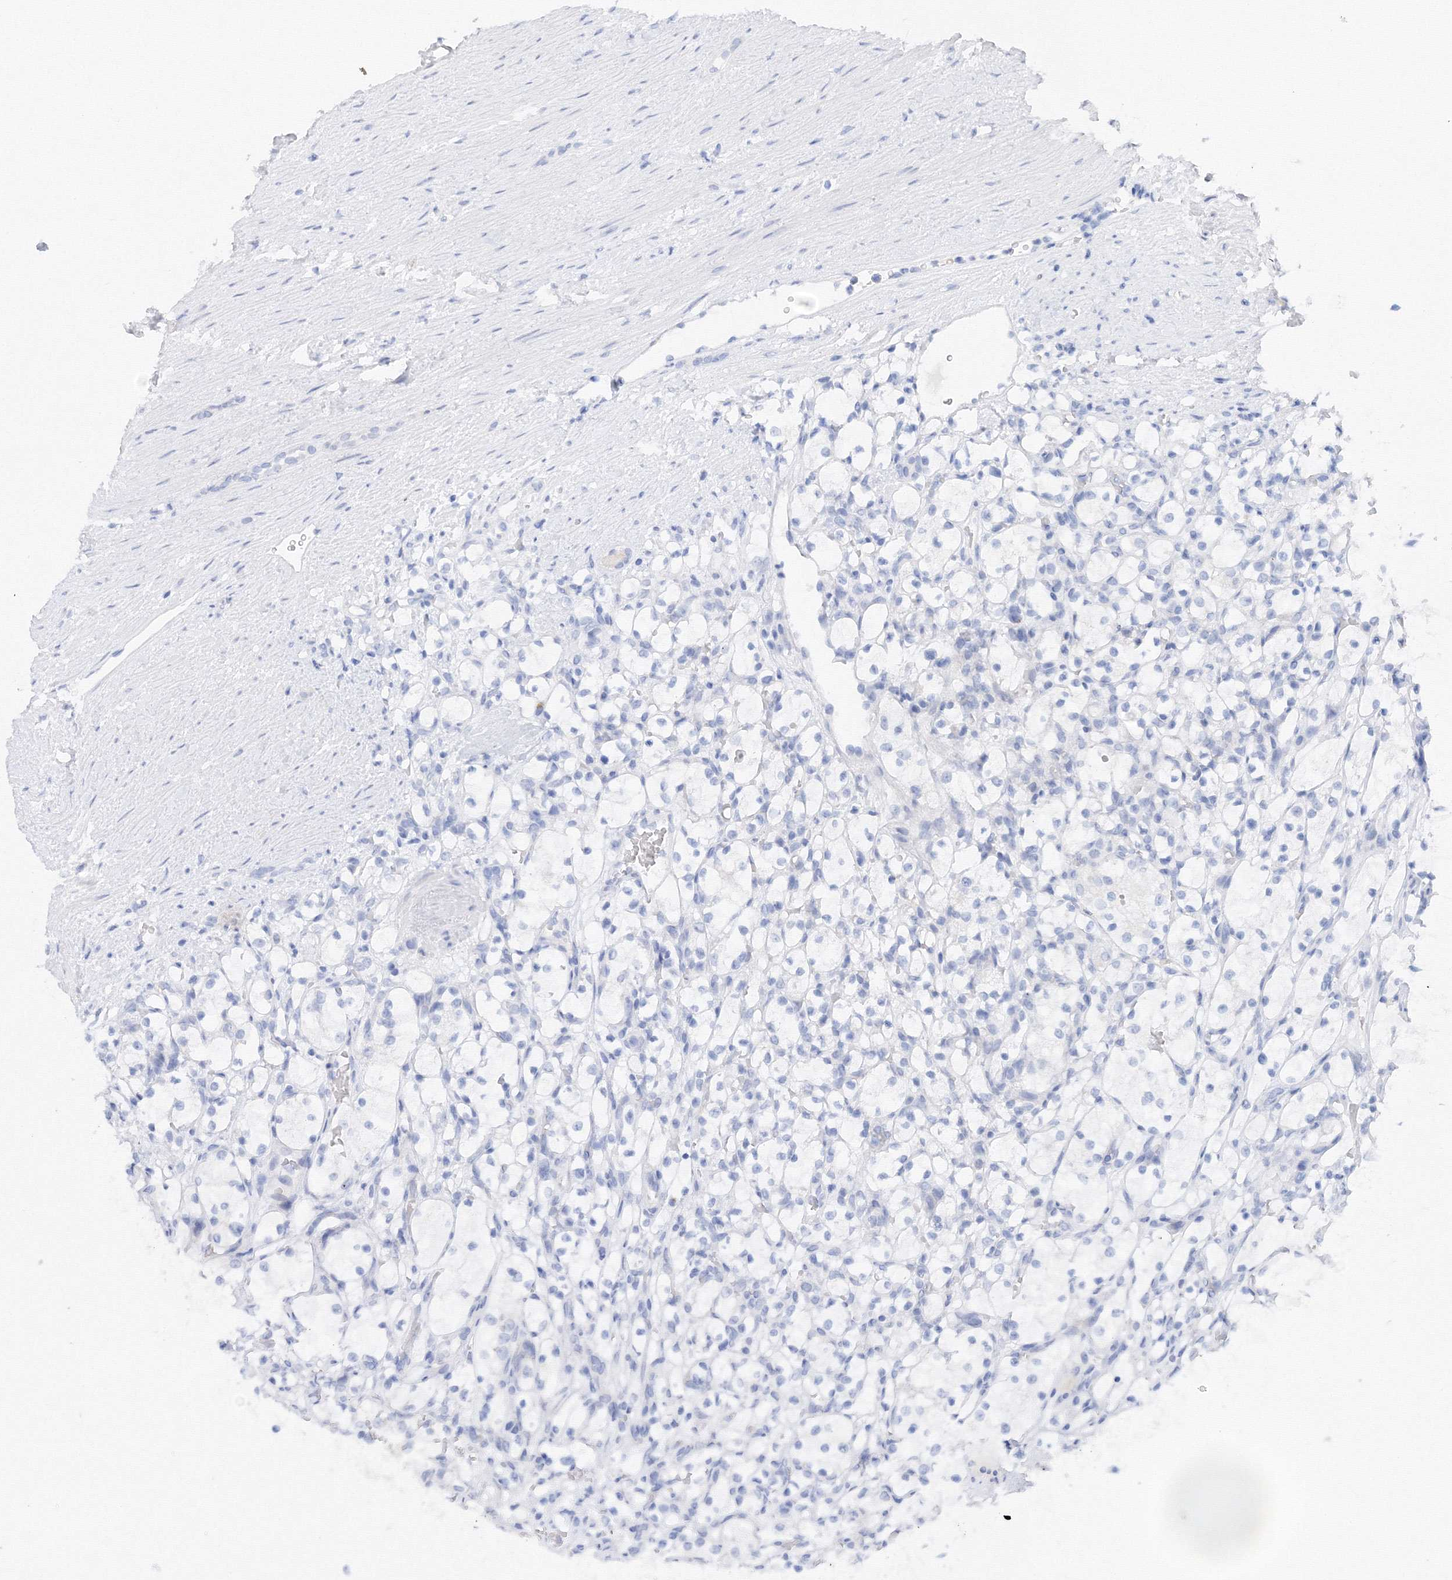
{"staining": {"intensity": "negative", "quantity": "none", "location": "none"}, "tissue": "renal cancer", "cell_type": "Tumor cells", "image_type": "cancer", "snomed": [{"axis": "morphology", "description": "Adenocarcinoma, NOS"}, {"axis": "topography", "description": "Kidney"}], "caption": "Immunohistochemistry (IHC) histopathology image of neoplastic tissue: human renal cancer stained with DAB (3,3'-diaminobenzidine) demonstrates no significant protein staining in tumor cells.", "gene": "TAMM41", "patient": {"sex": "female", "age": 69}}